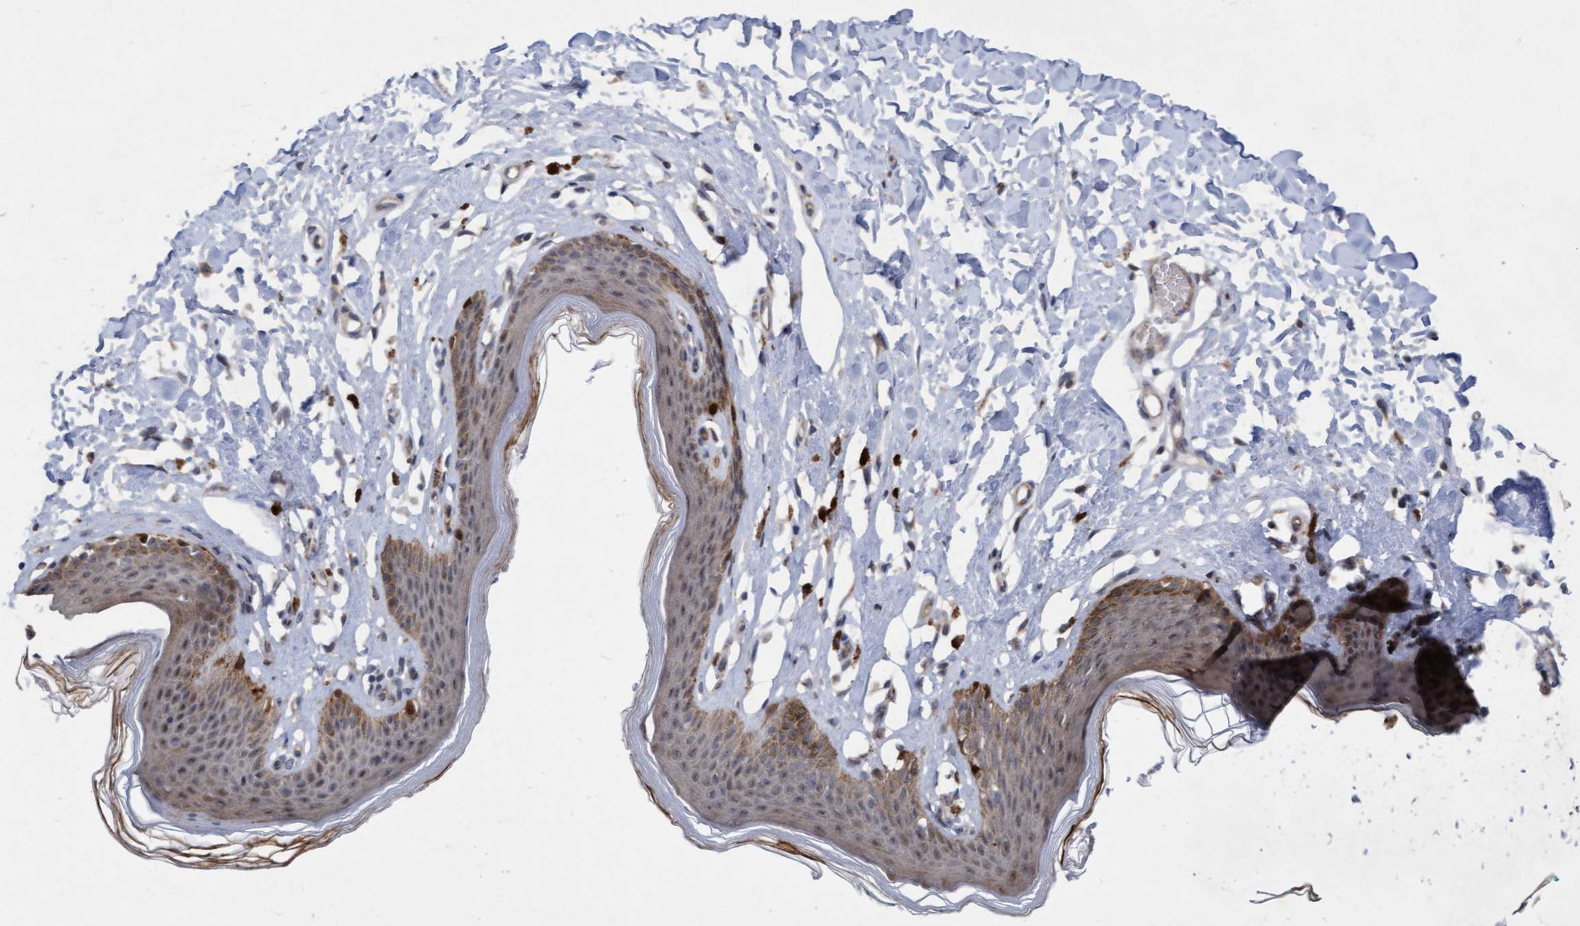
{"staining": {"intensity": "moderate", "quantity": "25%-75%", "location": "cytoplasmic/membranous,nuclear"}, "tissue": "skin", "cell_type": "Epidermal cells", "image_type": "normal", "snomed": [{"axis": "morphology", "description": "Normal tissue, NOS"}, {"axis": "topography", "description": "Vulva"}], "caption": "Unremarkable skin demonstrates moderate cytoplasmic/membranous,nuclear staining in approximately 25%-75% of epidermal cells.", "gene": "RAP1GAP2", "patient": {"sex": "female", "age": 66}}